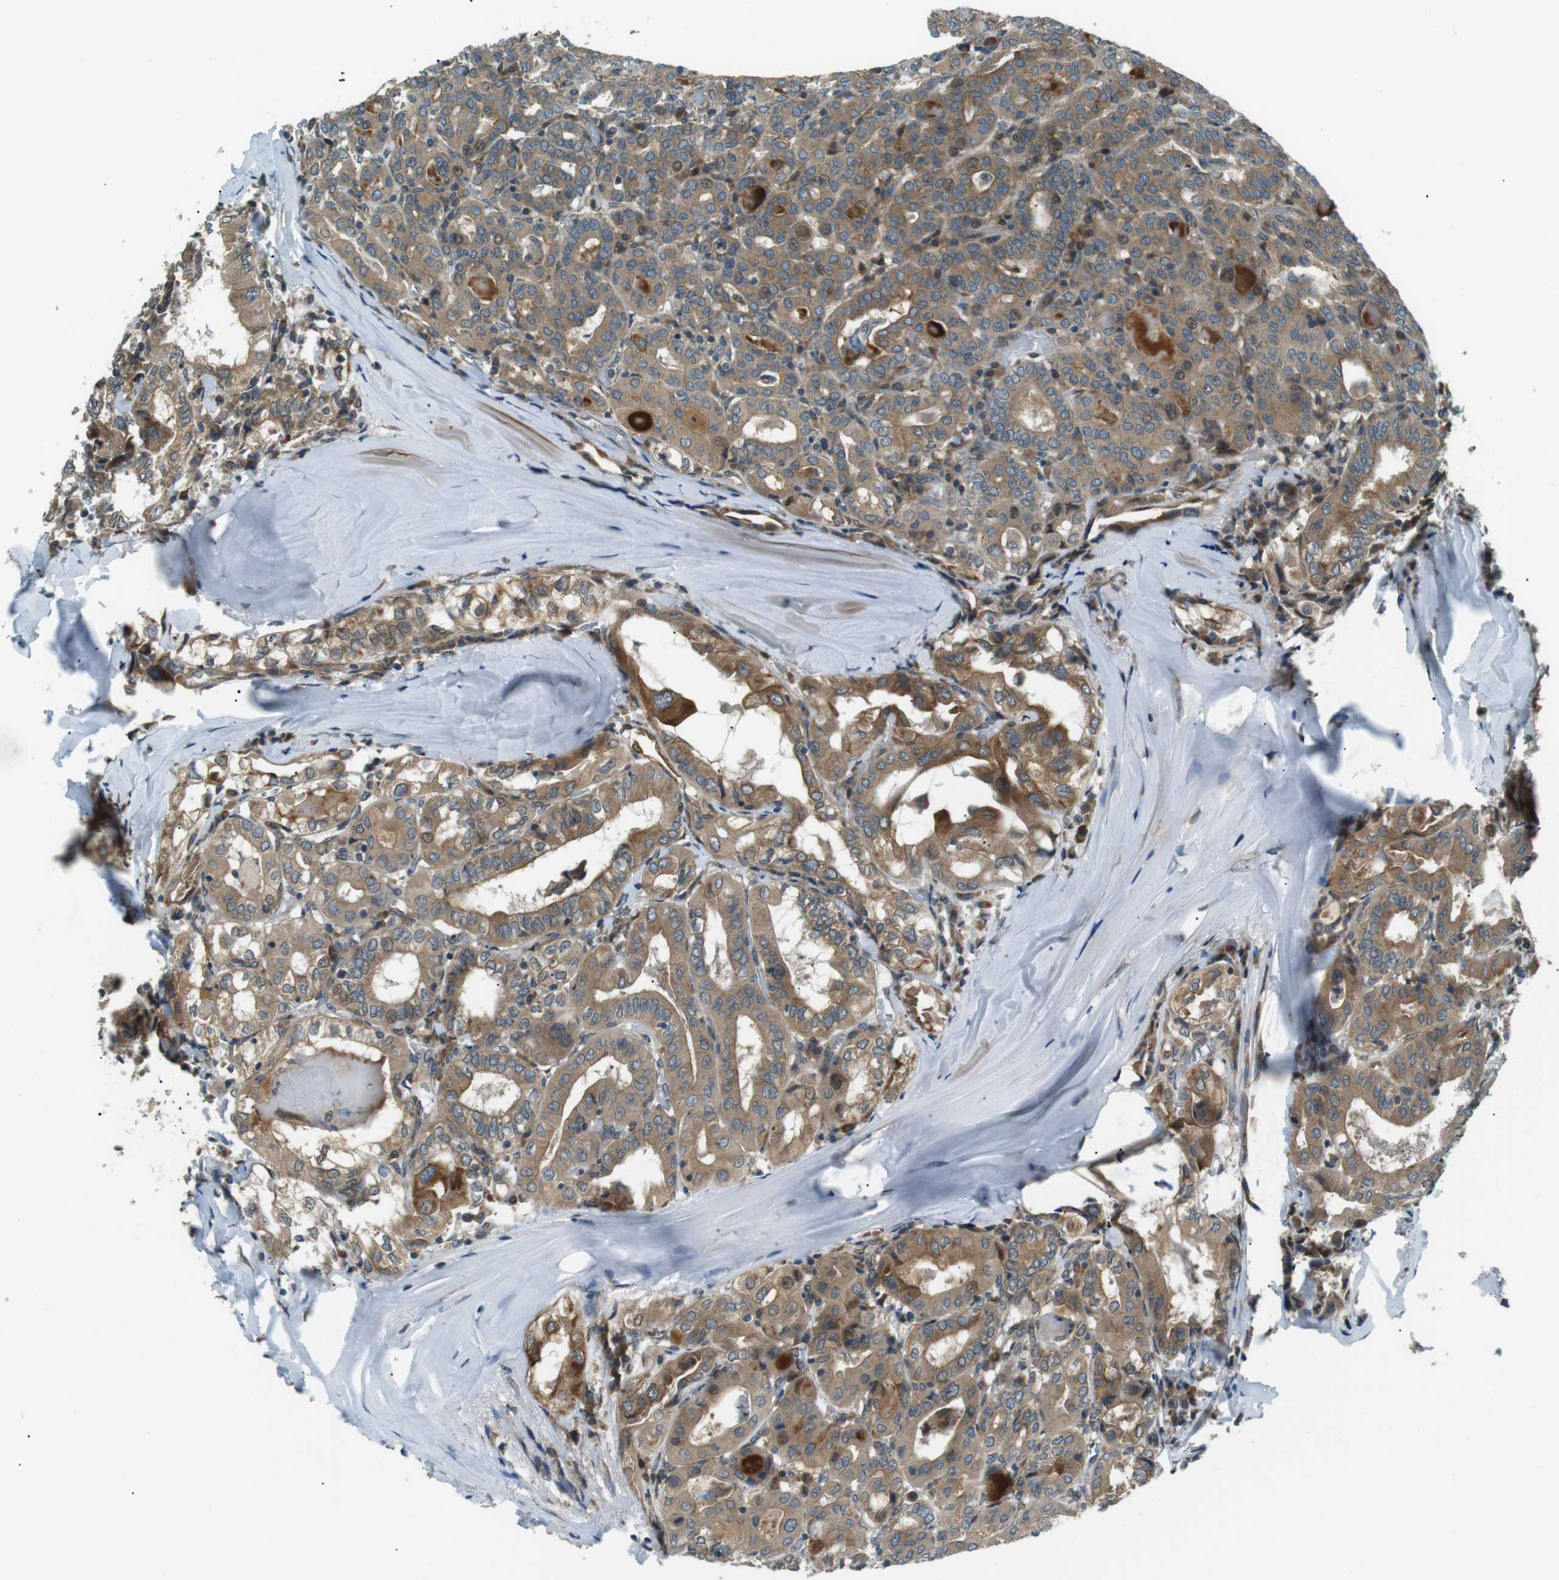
{"staining": {"intensity": "moderate", "quantity": ">75%", "location": "cytoplasmic/membranous"}, "tissue": "thyroid cancer", "cell_type": "Tumor cells", "image_type": "cancer", "snomed": [{"axis": "morphology", "description": "Papillary adenocarcinoma, NOS"}, {"axis": "topography", "description": "Thyroid gland"}], "caption": "Papillary adenocarcinoma (thyroid) stained for a protein demonstrates moderate cytoplasmic/membranous positivity in tumor cells.", "gene": "TMEM74", "patient": {"sex": "female", "age": 42}}